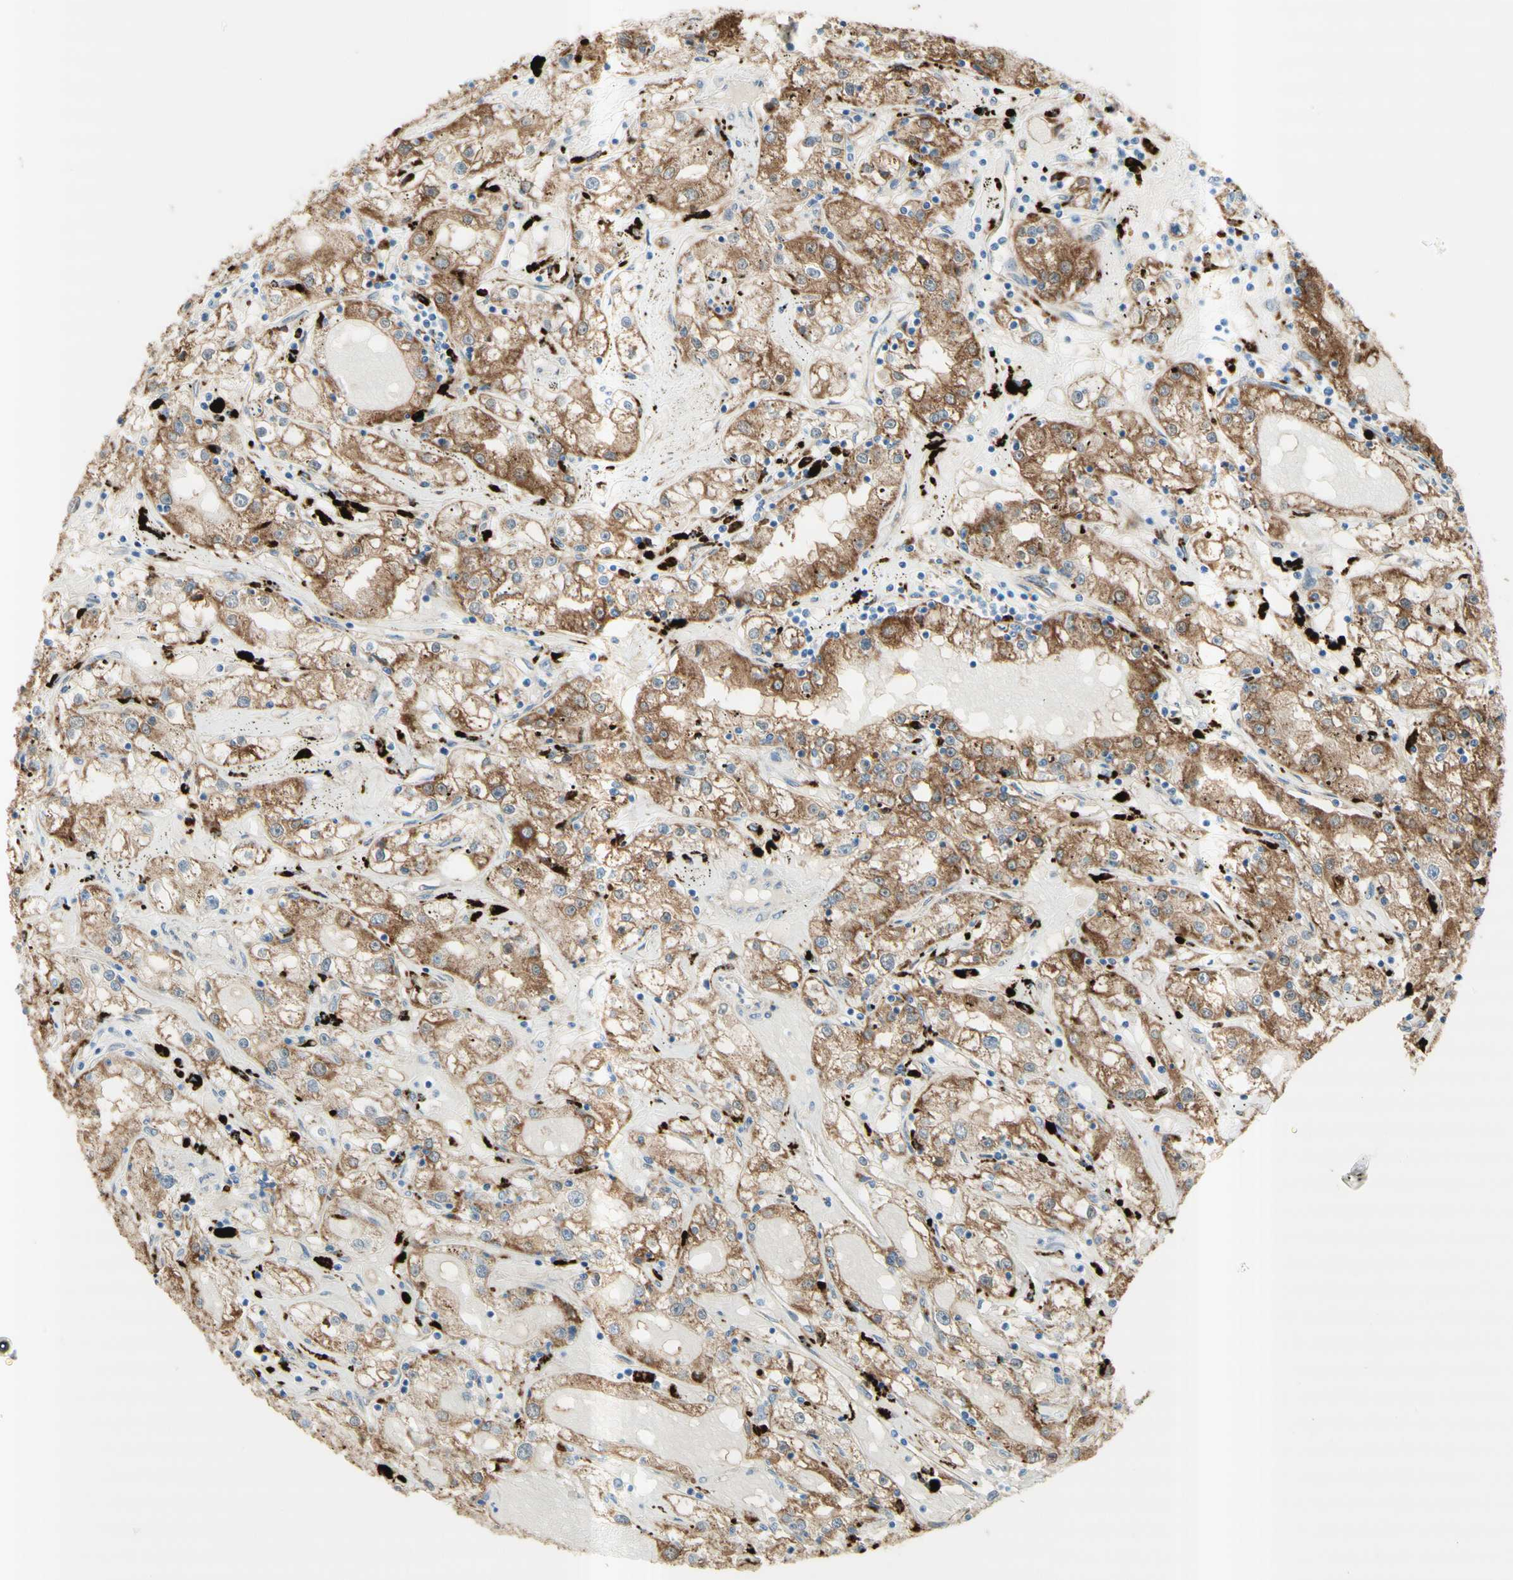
{"staining": {"intensity": "moderate", "quantity": ">75%", "location": "cytoplasmic/membranous"}, "tissue": "renal cancer", "cell_type": "Tumor cells", "image_type": "cancer", "snomed": [{"axis": "morphology", "description": "Adenocarcinoma, NOS"}, {"axis": "topography", "description": "Kidney"}], "caption": "Protein staining shows moderate cytoplasmic/membranous staining in about >75% of tumor cells in adenocarcinoma (renal). (DAB (3,3'-diaminobenzidine) IHC, brown staining for protein, blue staining for nuclei).", "gene": "URB2", "patient": {"sex": "male", "age": 56}}